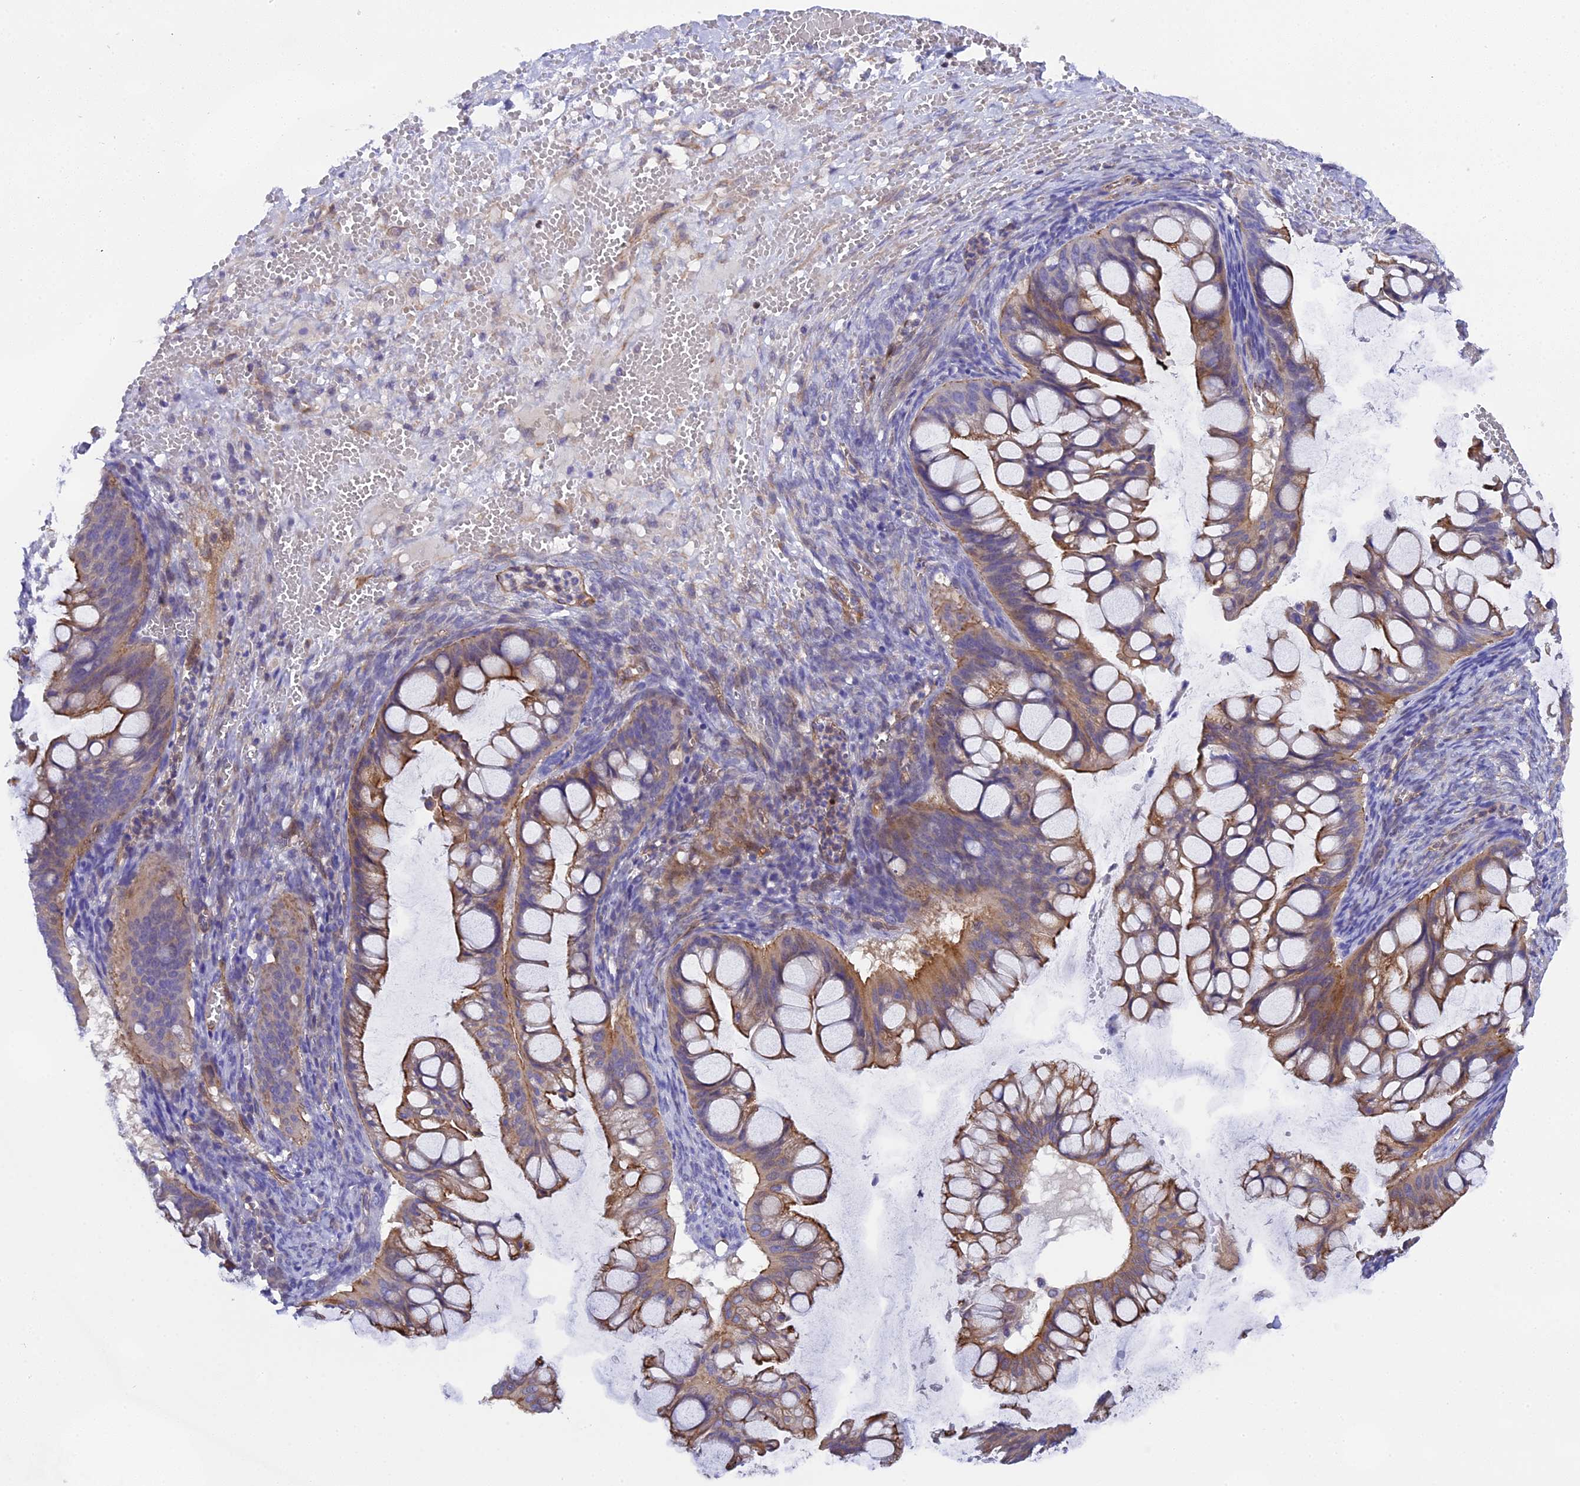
{"staining": {"intensity": "moderate", "quantity": ">75%", "location": "cytoplasmic/membranous"}, "tissue": "ovarian cancer", "cell_type": "Tumor cells", "image_type": "cancer", "snomed": [{"axis": "morphology", "description": "Cystadenocarcinoma, mucinous, NOS"}, {"axis": "topography", "description": "Ovary"}], "caption": "High-power microscopy captured an immunohistochemistry (IHC) photomicrograph of ovarian cancer, revealing moderate cytoplasmic/membranous staining in approximately >75% of tumor cells. Immunohistochemistry (ihc) stains the protein of interest in brown and the nuclei are stained blue.", "gene": "SP4", "patient": {"sex": "female", "age": 73}}